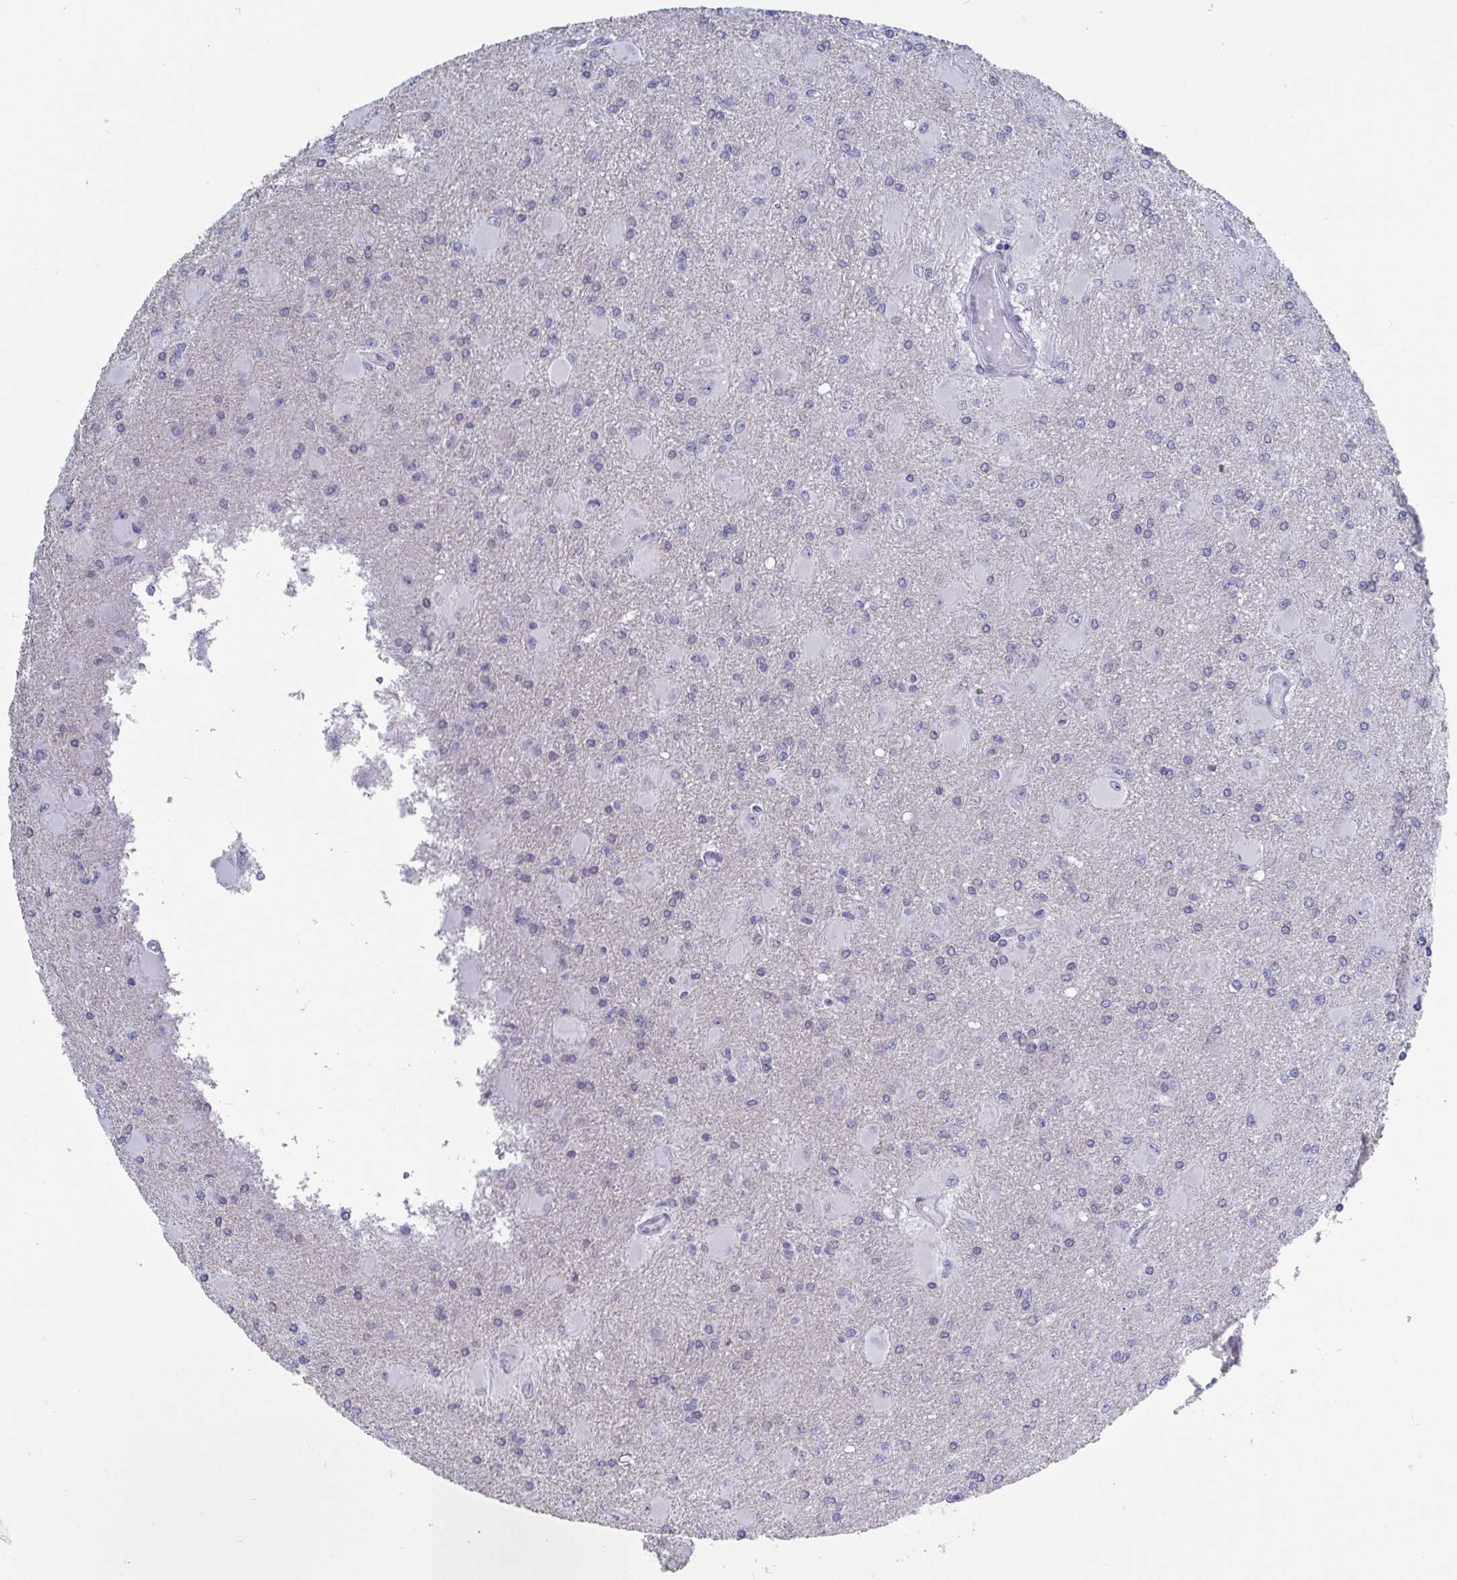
{"staining": {"intensity": "negative", "quantity": "none", "location": "none"}, "tissue": "glioma", "cell_type": "Tumor cells", "image_type": "cancer", "snomed": [{"axis": "morphology", "description": "Glioma, malignant, High grade"}, {"axis": "topography", "description": "Brain"}], "caption": "Immunohistochemistry micrograph of neoplastic tissue: glioma stained with DAB reveals no significant protein staining in tumor cells. (Stains: DAB (3,3'-diaminobenzidine) immunohistochemistry (IHC) with hematoxylin counter stain, Microscopy: brightfield microscopy at high magnification).", "gene": "MFSD4A", "patient": {"sex": "male", "age": 67}}